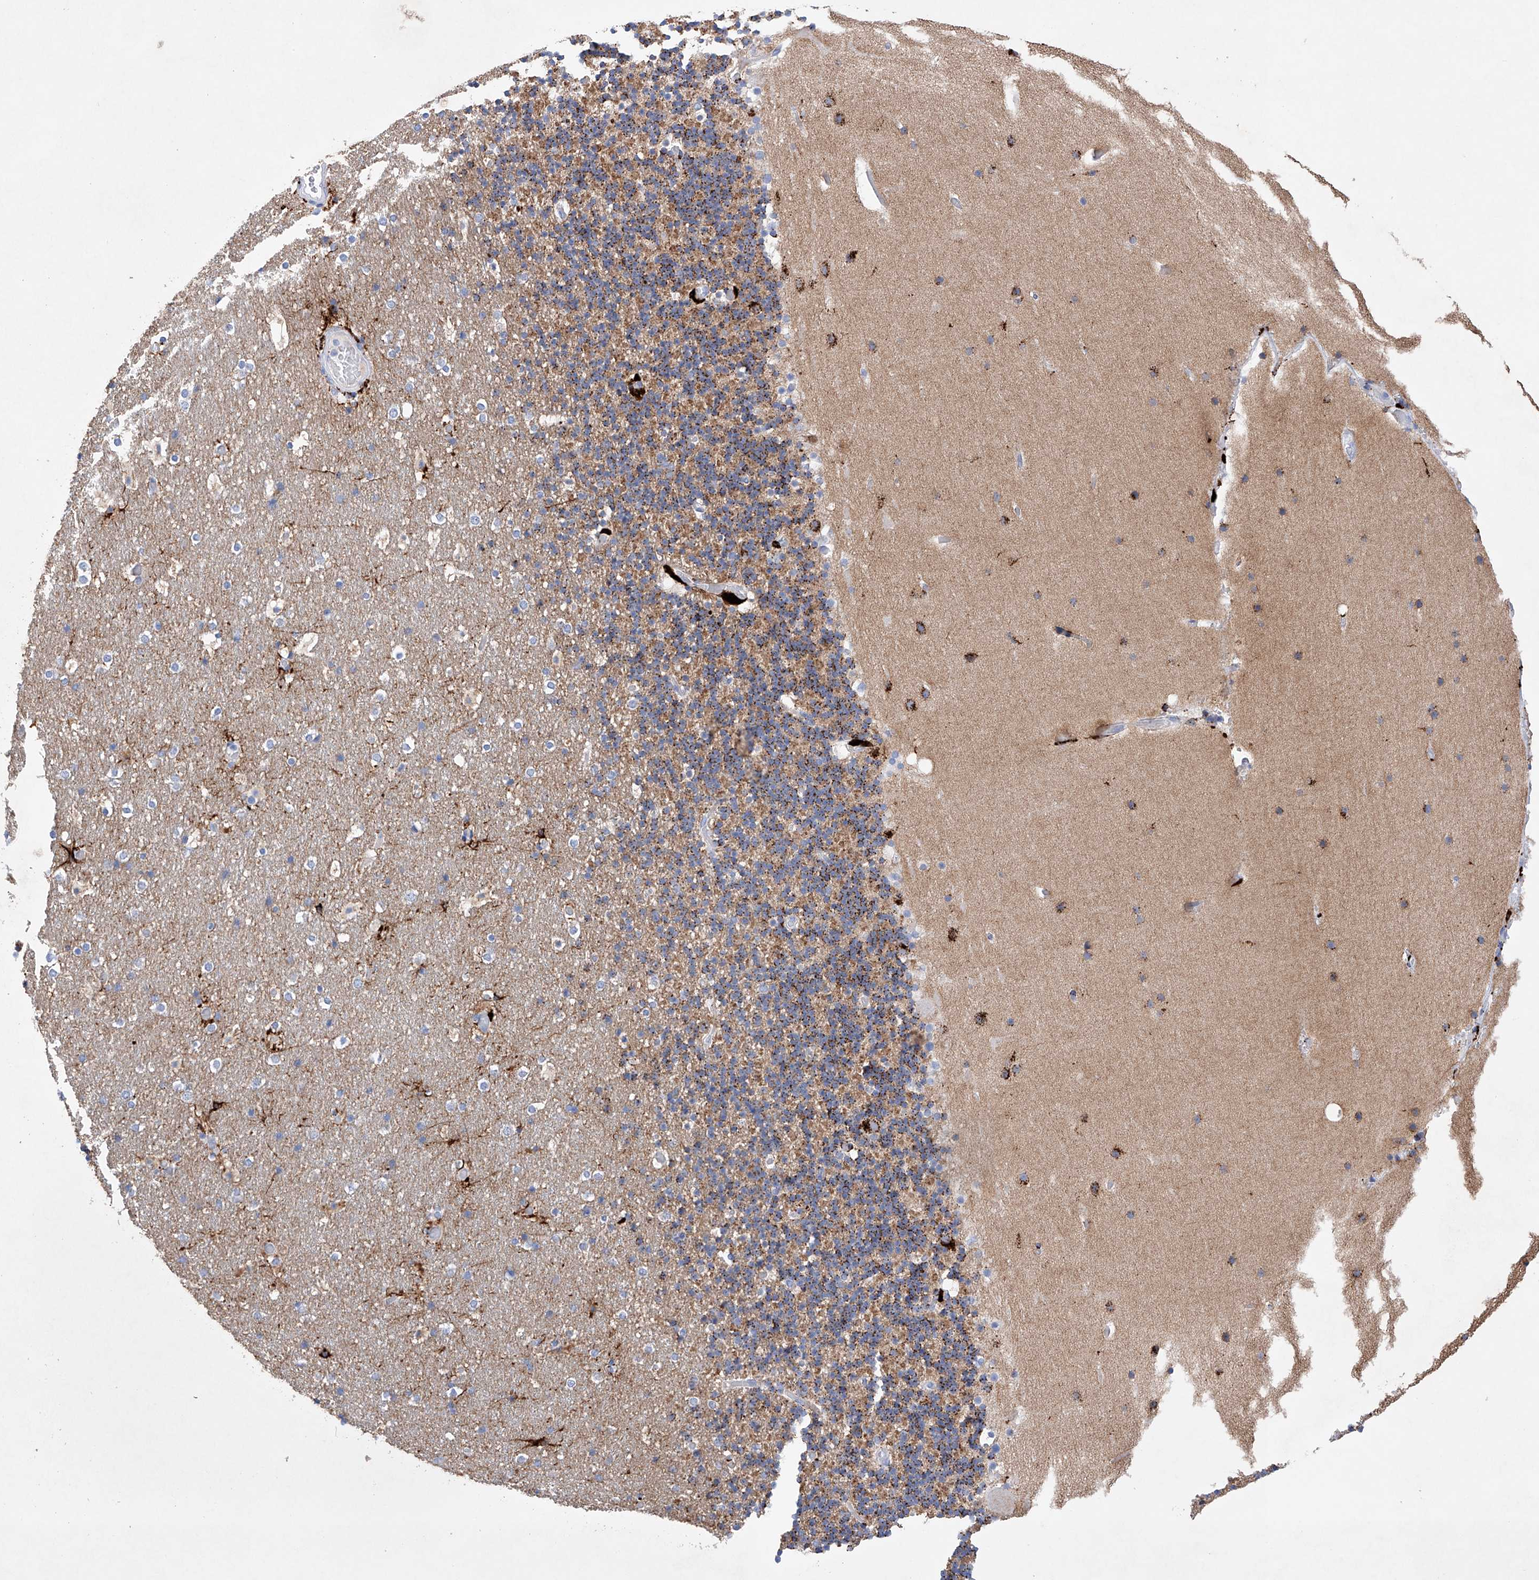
{"staining": {"intensity": "moderate", "quantity": "25%-75%", "location": "cytoplasmic/membranous"}, "tissue": "cerebellum", "cell_type": "Cells in granular layer", "image_type": "normal", "snomed": [{"axis": "morphology", "description": "Normal tissue, NOS"}, {"axis": "topography", "description": "Cerebellum"}], "caption": "Immunohistochemistry of unremarkable cerebellum shows medium levels of moderate cytoplasmic/membranous expression in about 25%-75% of cells in granular layer. The protein is shown in brown color, while the nuclei are stained blue.", "gene": "LURAP1", "patient": {"sex": "male", "age": 57}}